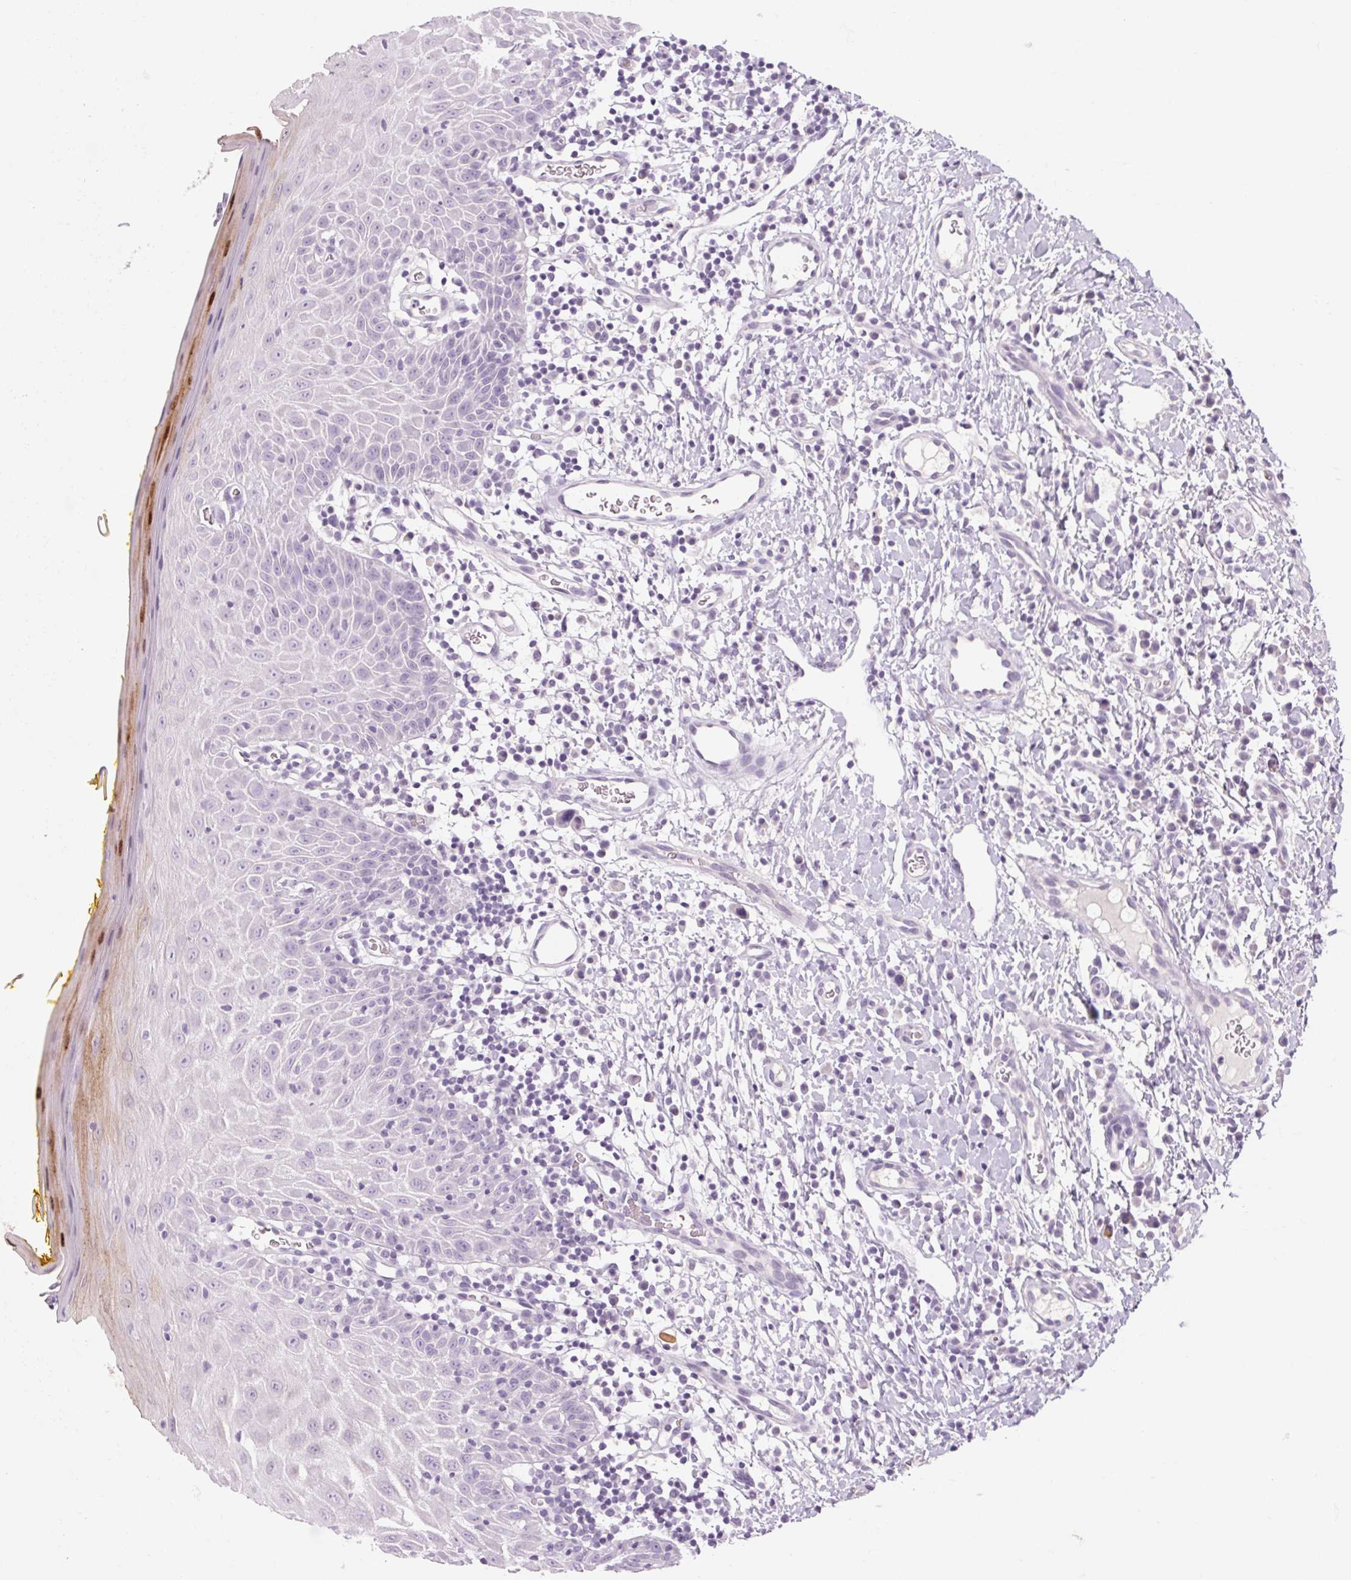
{"staining": {"intensity": "moderate", "quantity": "<25%", "location": "cytoplasmic/membranous,nuclear"}, "tissue": "oral mucosa", "cell_type": "Squamous epithelial cells", "image_type": "normal", "snomed": [{"axis": "morphology", "description": "Normal tissue, NOS"}, {"axis": "topography", "description": "Oral tissue"}, {"axis": "topography", "description": "Tounge, NOS"}], "caption": "Approximately <25% of squamous epithelial cells in benign oral mucosa reveal moderate cytoplasmic/membranous,nuclear protein staining as visualized by brown immunohistochemical staining.", "gene": "RPTN", "patient": {"sex": "female", "age": 58}}